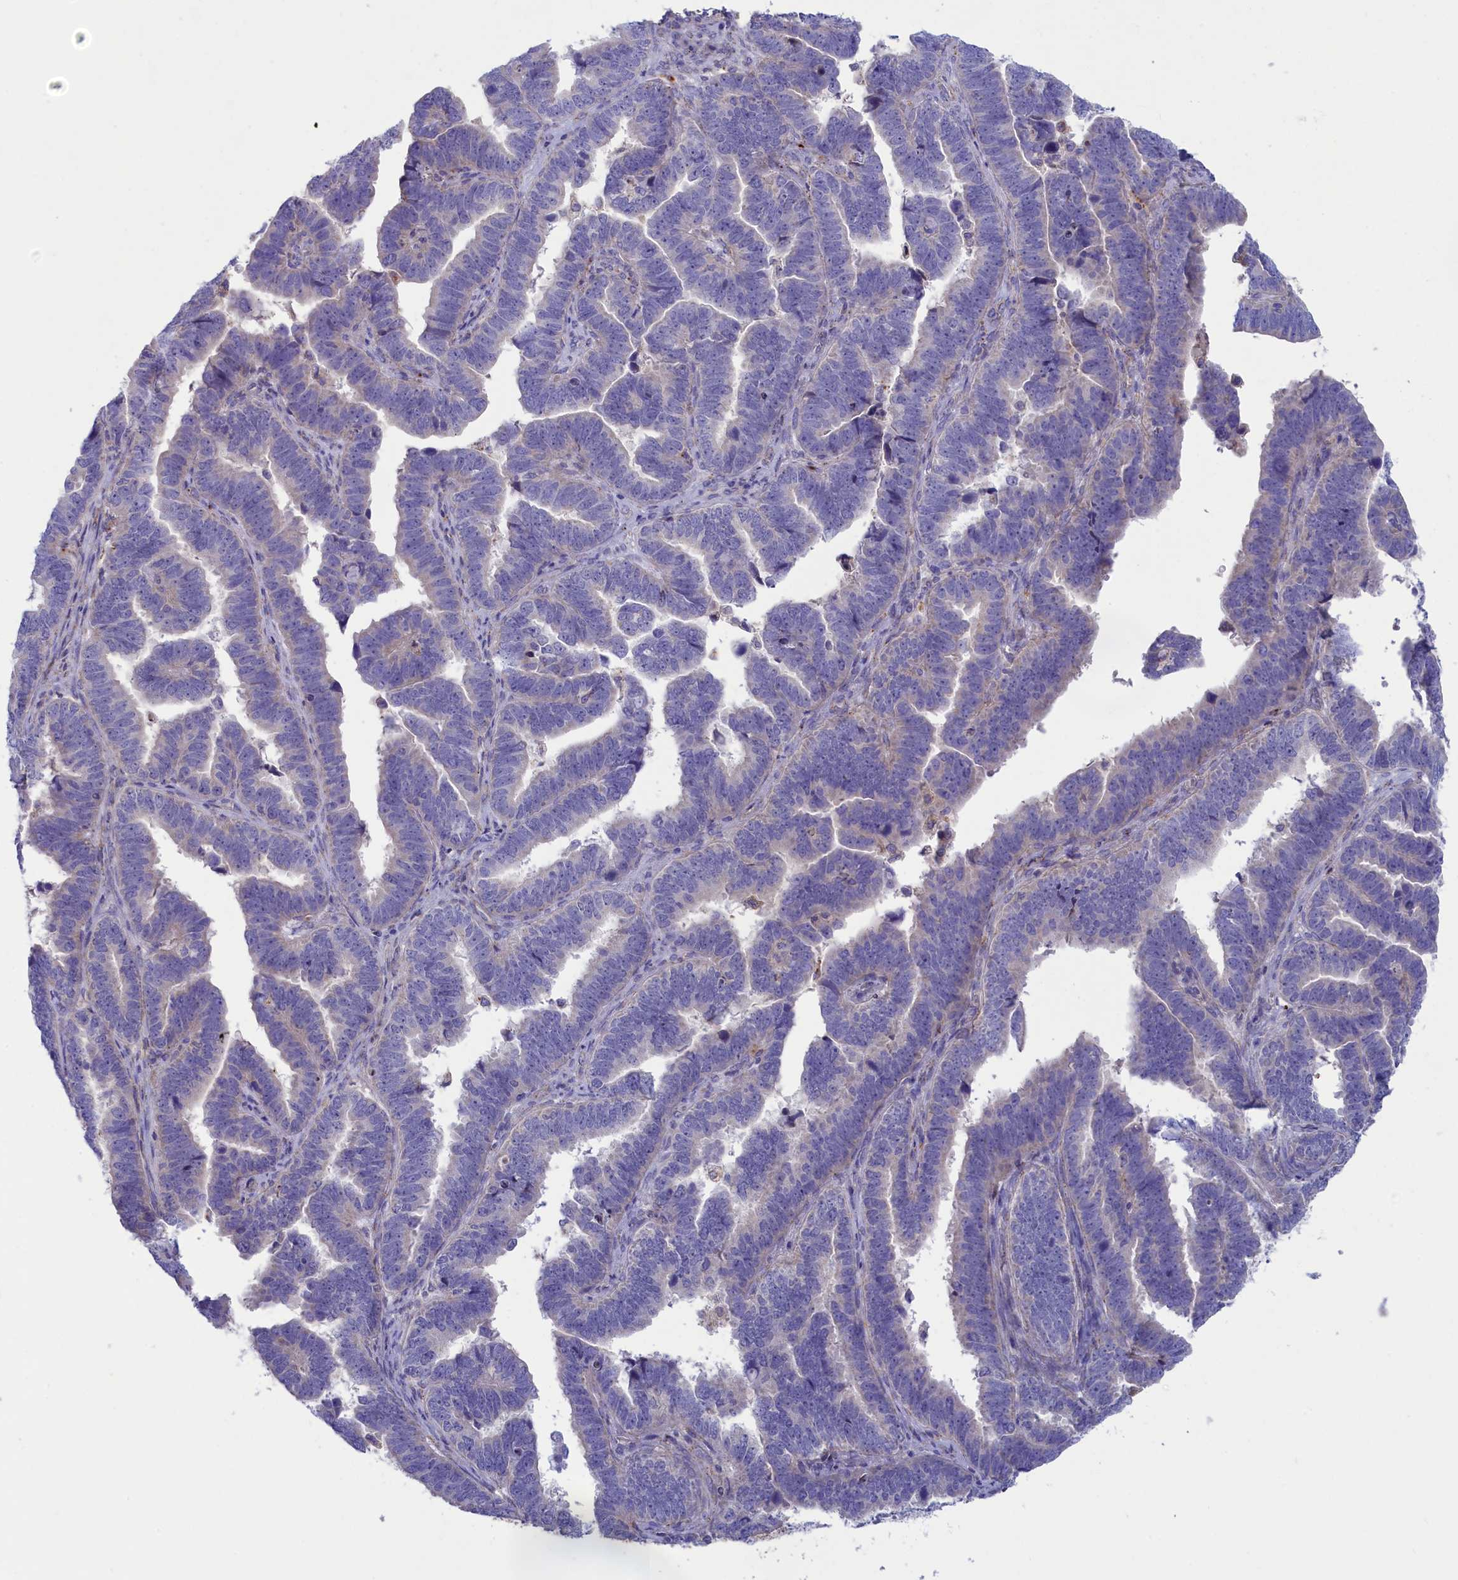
{"staining": {"intensity": "negative", "quantity": "none", "location": "none"}, "tissue": "endometrial cancer", "cell_type": "Tumor cells", "image_type": "cancer", "snomed": [{"axis": "morphology", "description": "Adenocarcinoma, NOS"}, {"axis": "topography", "description": "Endometrium"}], "caption": "This image is of adenocarcinoma (endometrial) stained with immunohistochemistry (IHC) to label a protein in brown with the nuclei are counter-stained blue. There is no staining in tumor cells.", "gene": "WDR6", "patient": {"sex": "female", "age": 75}}